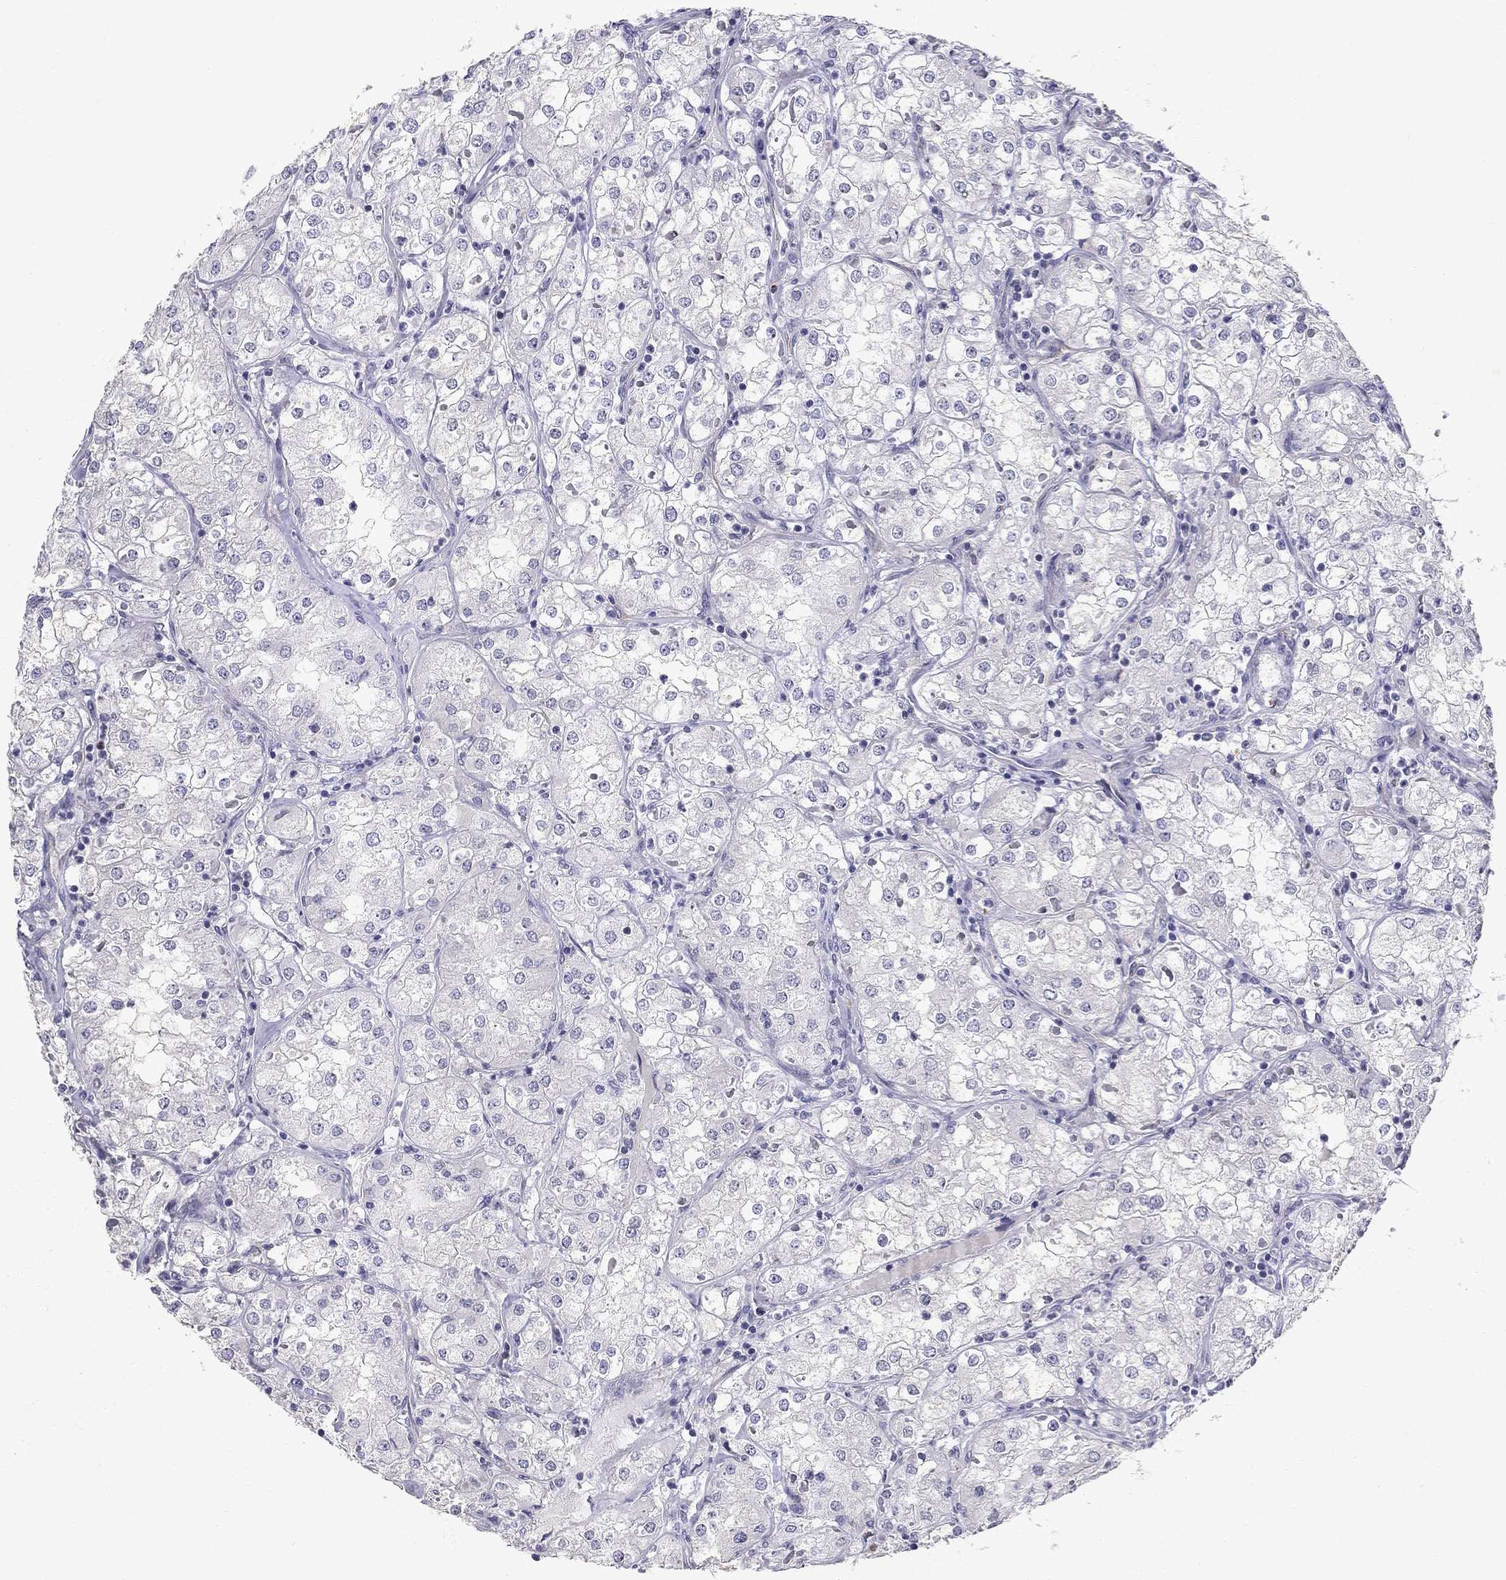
{"staining": {"intensity": "negative", "quantity": "none", "location": "none"}, "tissue": "renal cancer", "cell_type": "Tumor cells", "image_type": "cancer", "snomed": [{"axis": "morphology", "description": "Adenocarcinoma, NOS"}, {"axis": "topography", "description": "Kidney"}], "caption": "This micrograph is of adenocarcinoma (renal) stained with IHC to label a protein in brown with the nuclei are counter-stained blue. There is no staining in tumor cells.", "gene": "CLIC6", "patient": {"sex": "male", "age": 77}}